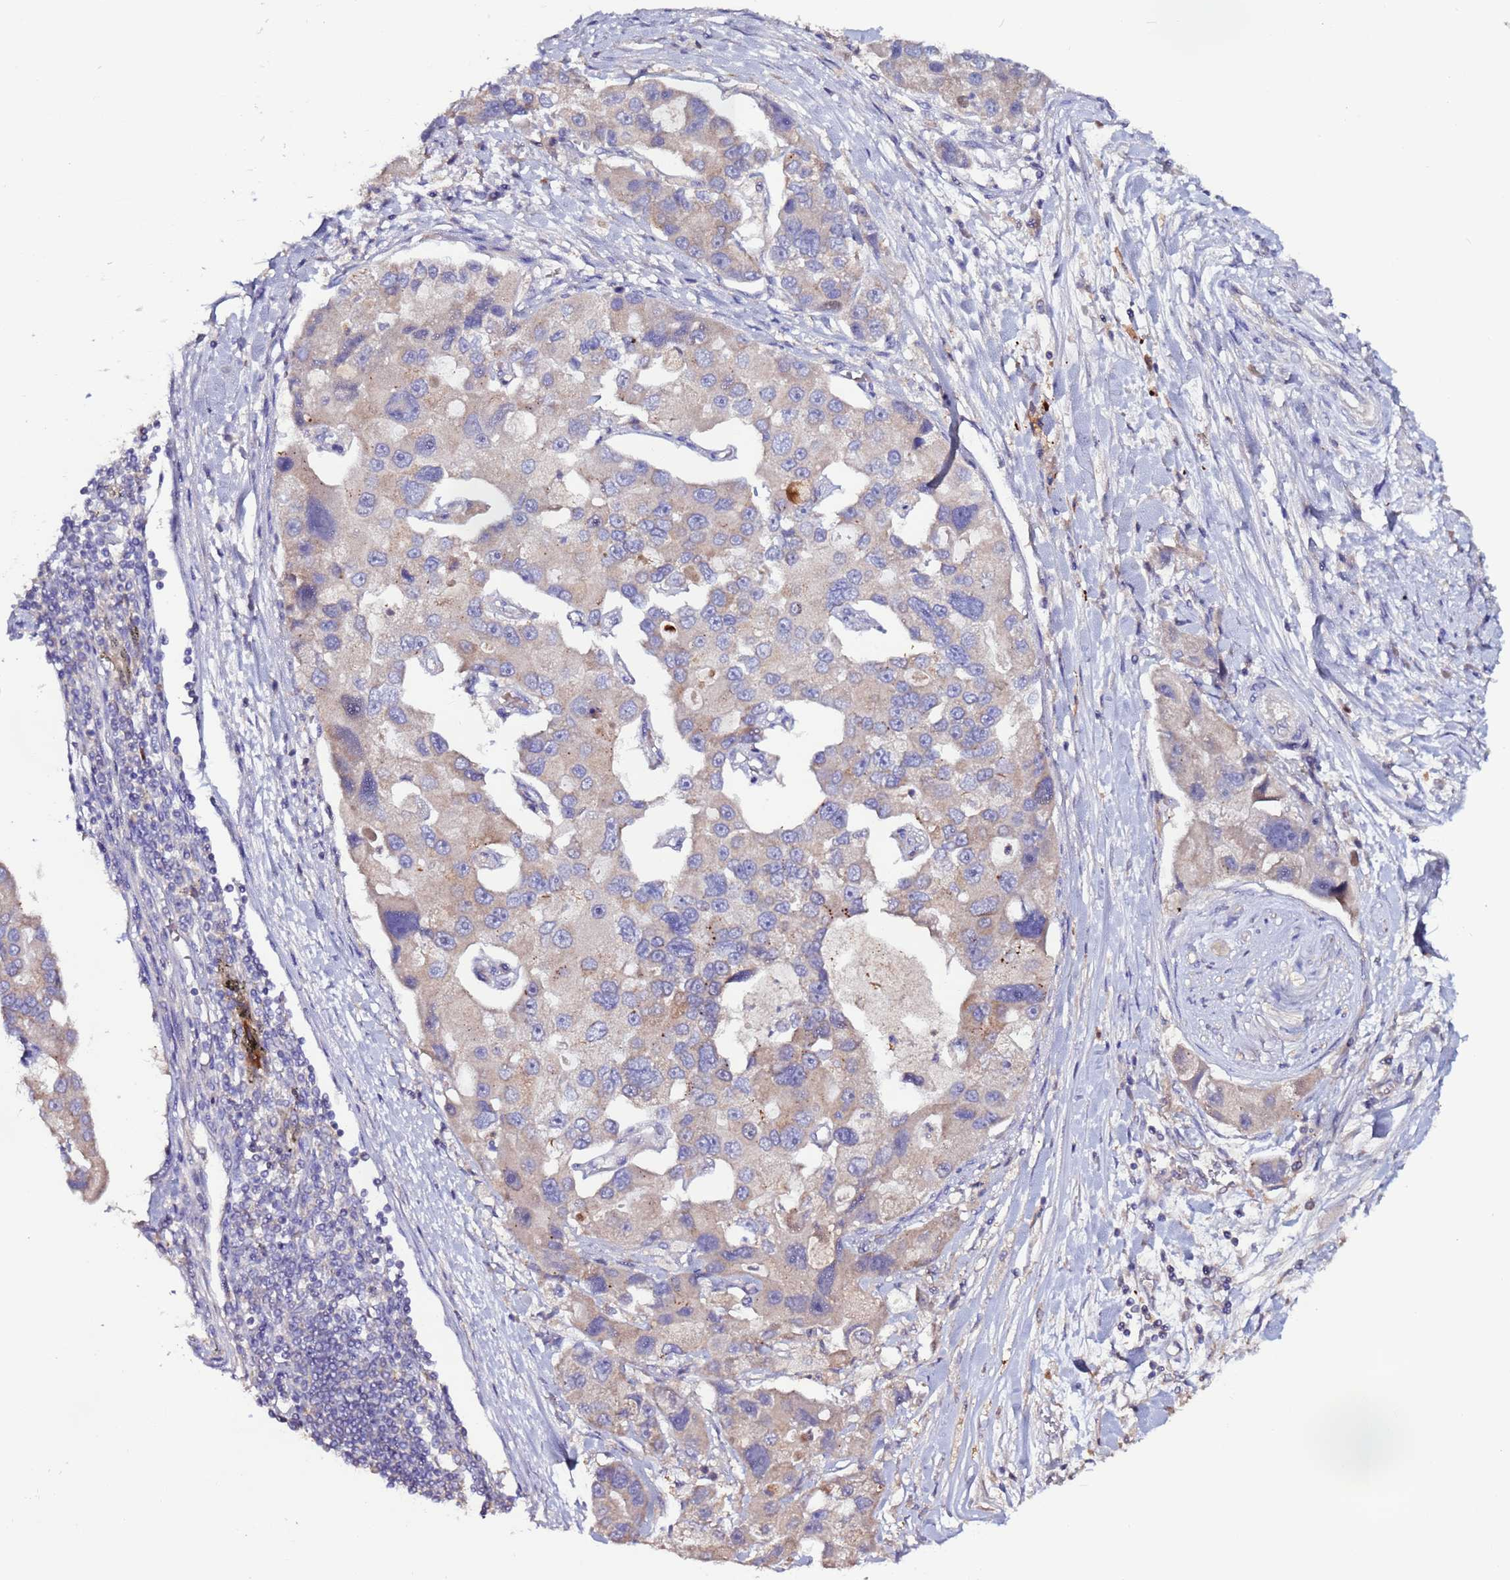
{"staining": {"intensity": "weak", "quantity": "<25%", "location": "cytoplasmic/membranous"}, "tissue": "lung cancer", "cell_type": "Tumor cells", "image_type": "cancer", "snomed": [{"axis": "morphology", "description": "Adenocarcinoma, NOS"}, {"axis": "topography", "description": "Lung"}], "caption": "An immunohistochemistry (IHC) micrograph of adenocarcinoma (lung) is shown. There is no staining in tumor cells of adenocarcinoma (lung). (Immunohistochemistry, brightfield microscopy, high magnification).", "gene": "RPS15A", "patient": {"sex": "female", "age": 54}}